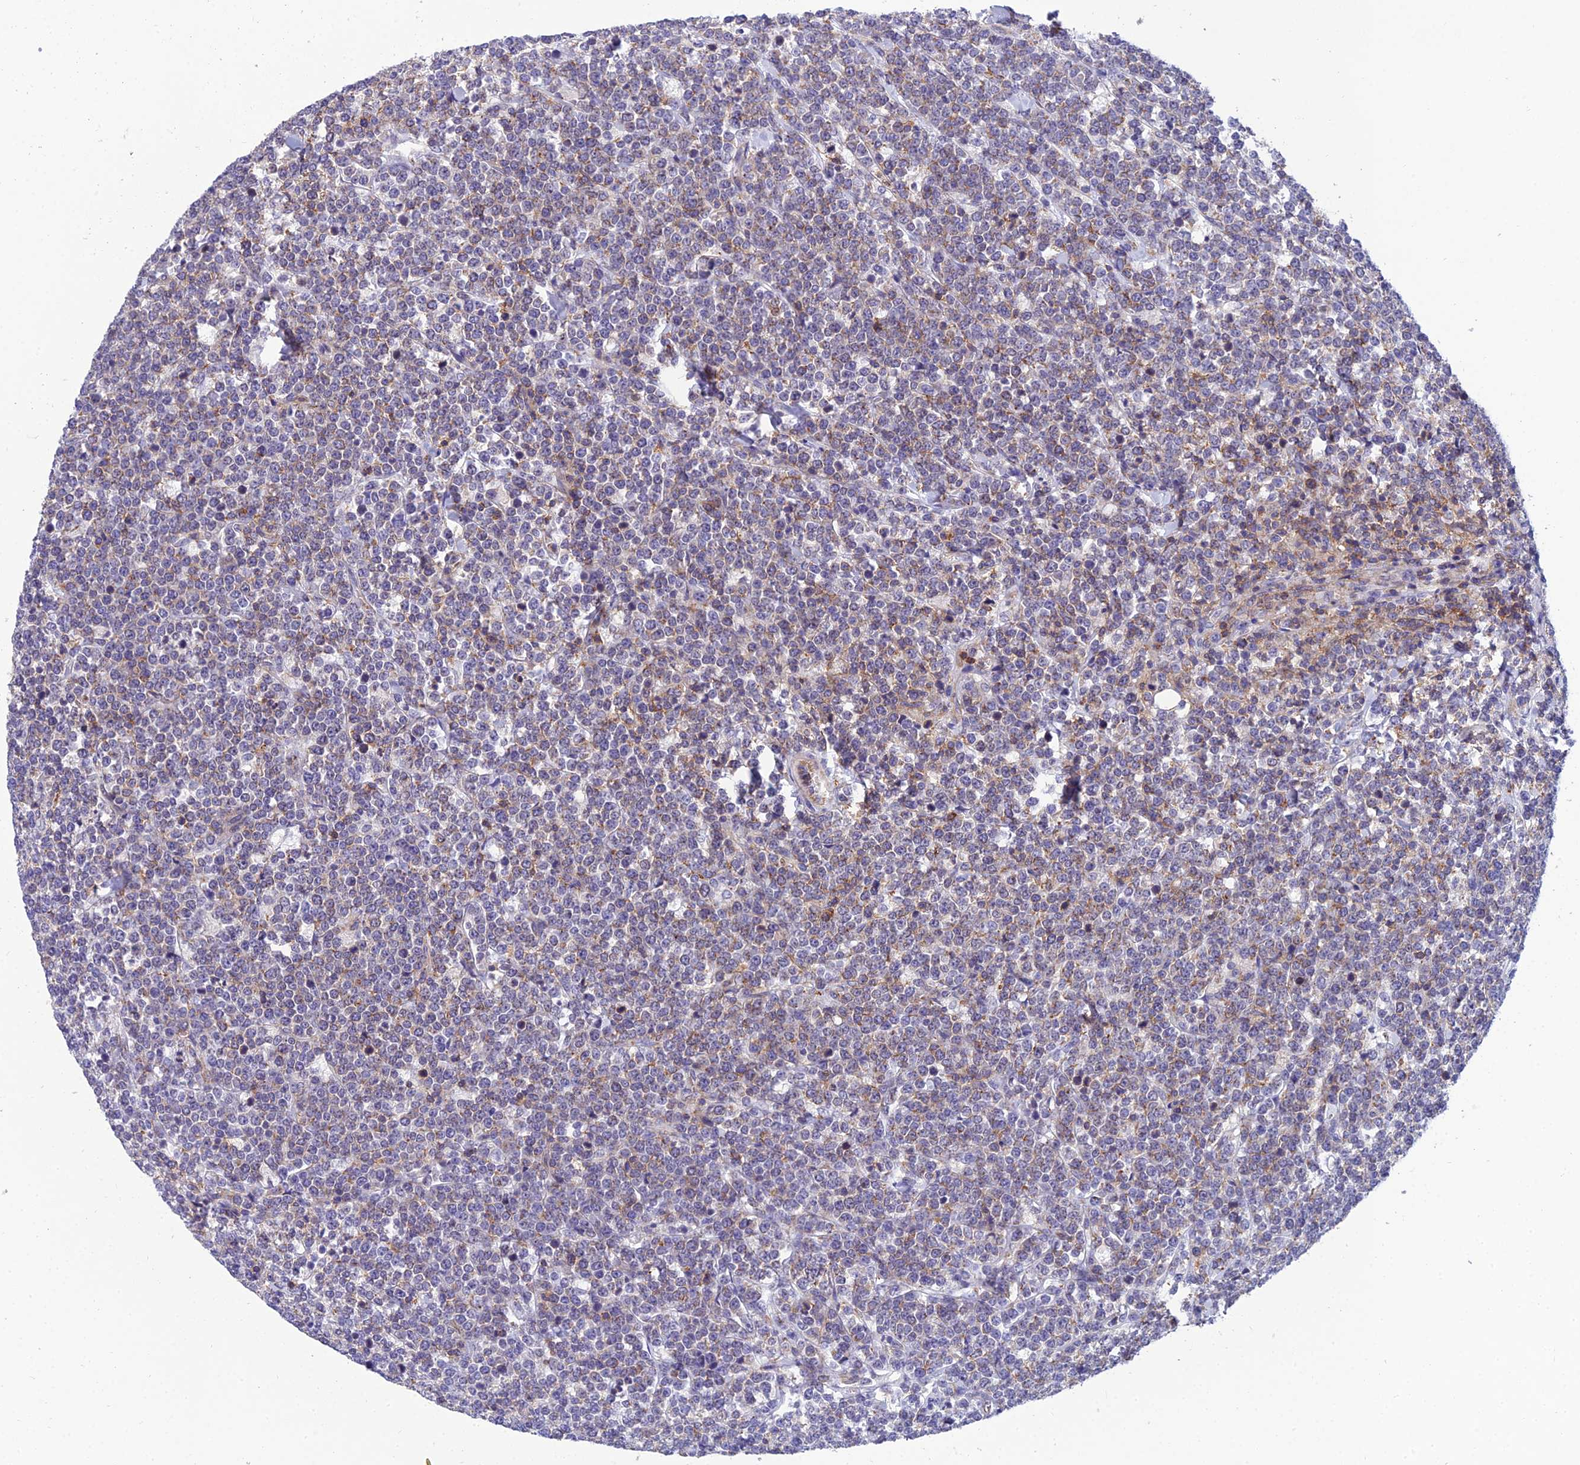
{"staining": {"intensity": "weak", "quantity": "<25%", "location": "cytoplasmic/membranous"}, "tissue": "lymphoma", "cell_type": "Tumor cells", "image_type": "cancer", "snomed": [{"axis": "morphology", "description": "Malignant lymphoma, non-Hodgkin's type, High grade"}, {"axis": "topography", "description": "Small intestine"}], "caption": "Immunohistochemistry image of neoplastic tissue: high-grade malignant lymphoma, non-Hodgkin's type stained with DAB (3,3'-diaminobenzidine) shows no significant protein positivity in tumor cells.", "gene": "PPP1R18", "patient": {"sex": "male", "age": 8}}